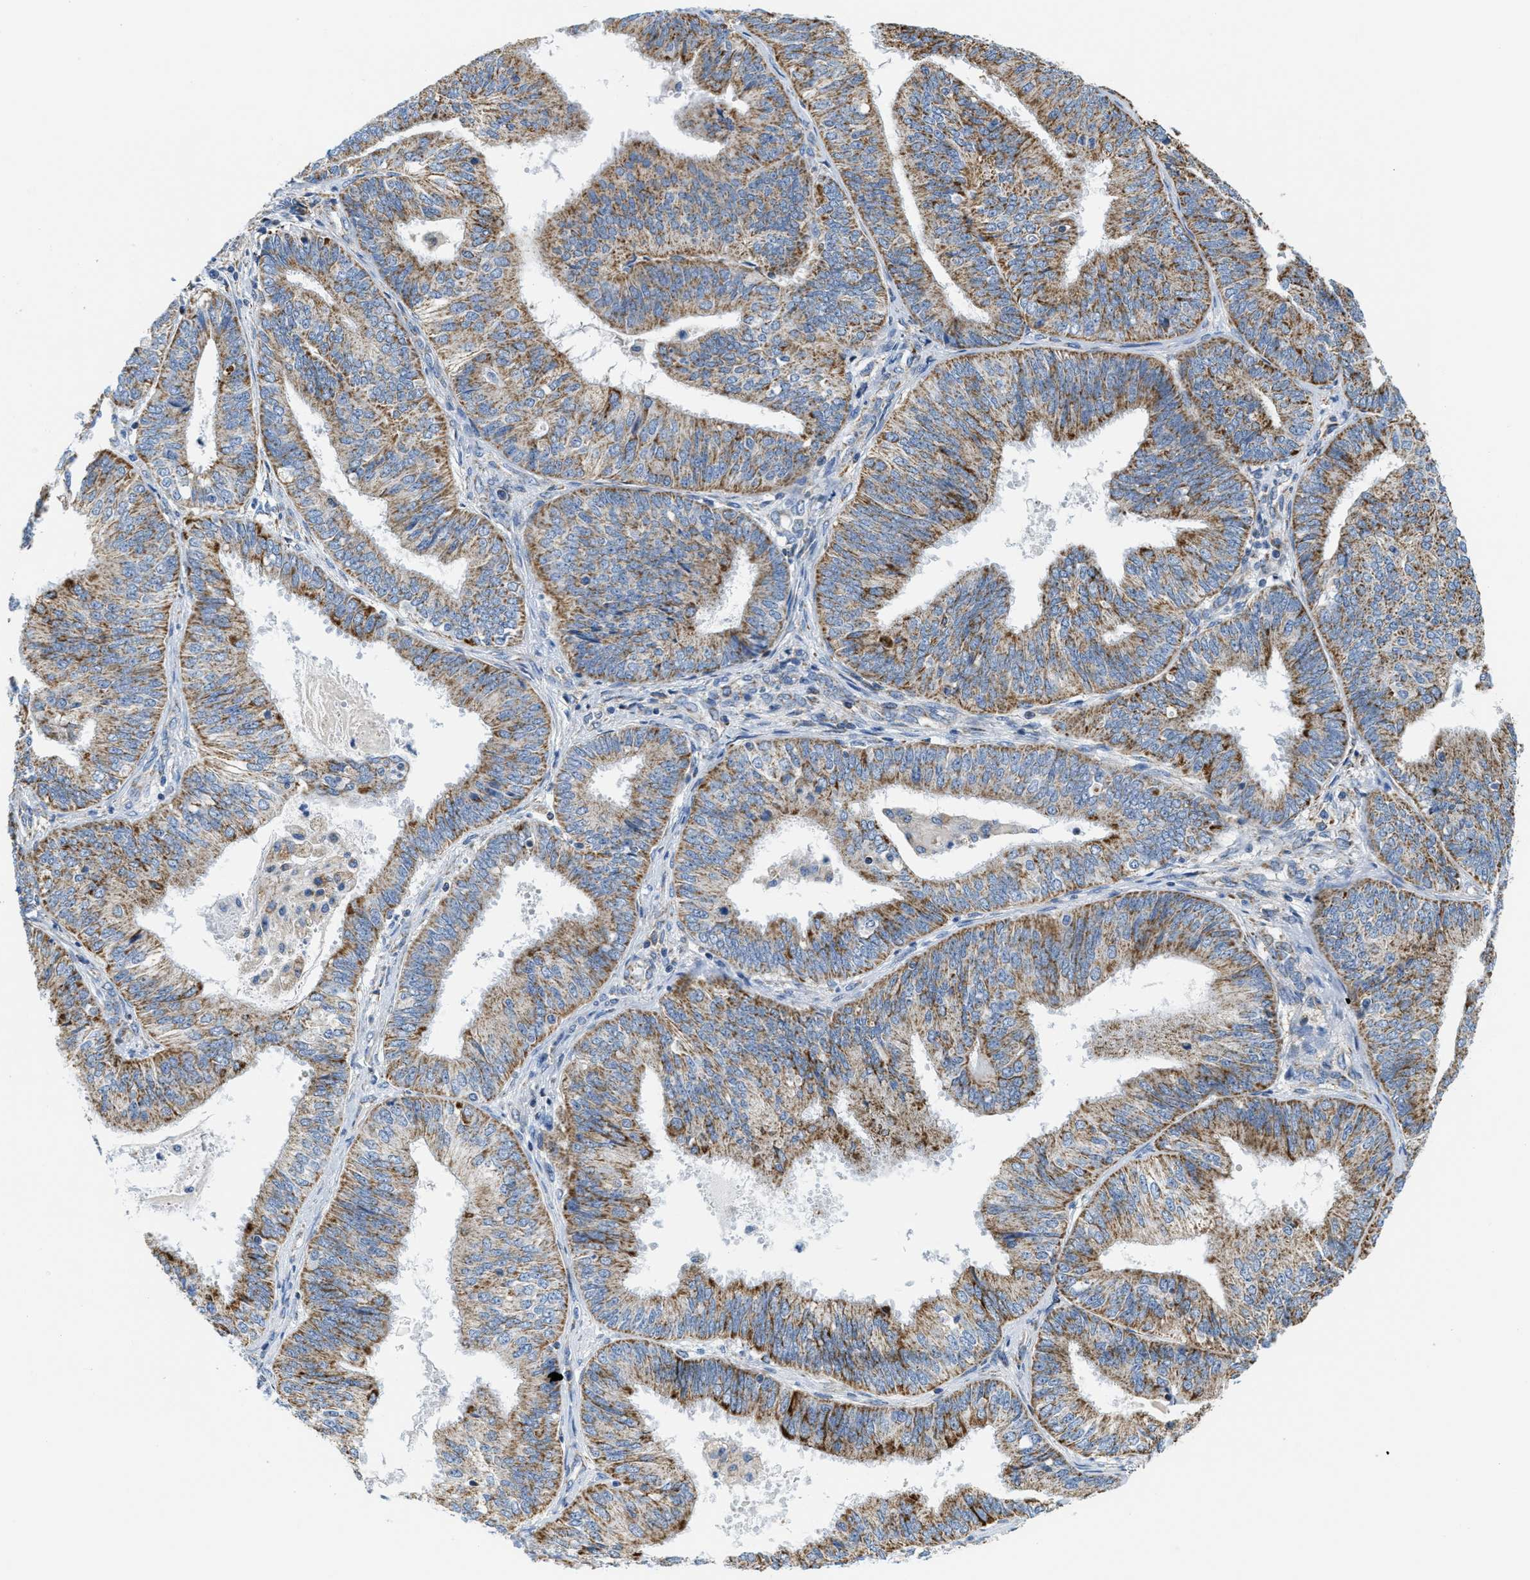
{"staining": {"intensity": "moderate", "quantity": ">75%", "location": "cytoplasmic/membranous"}, "tissue": "endometrial cancer", "cell_type": "Tumor cells", "image_type": "cancer", "snomed": [{"axis": "morphology", "description": "Adenocarcinoma, NOS"}, {"axis": "topography", "description": "Endometrium"}], "caption": "Immunohistochemistry image of neoplastic tissue: endometrial cancer (adenocarcinoma) stained using immunohistochemistry (IHC) displays medium levels of moderate protein expression localized specifically in the cytoplasmic/membranous of tumor cells, appearing as a cytoplasmic/membranous brown color.", "gene": "KCNJ5", "patient": {"sex": "female", "age": 58}}